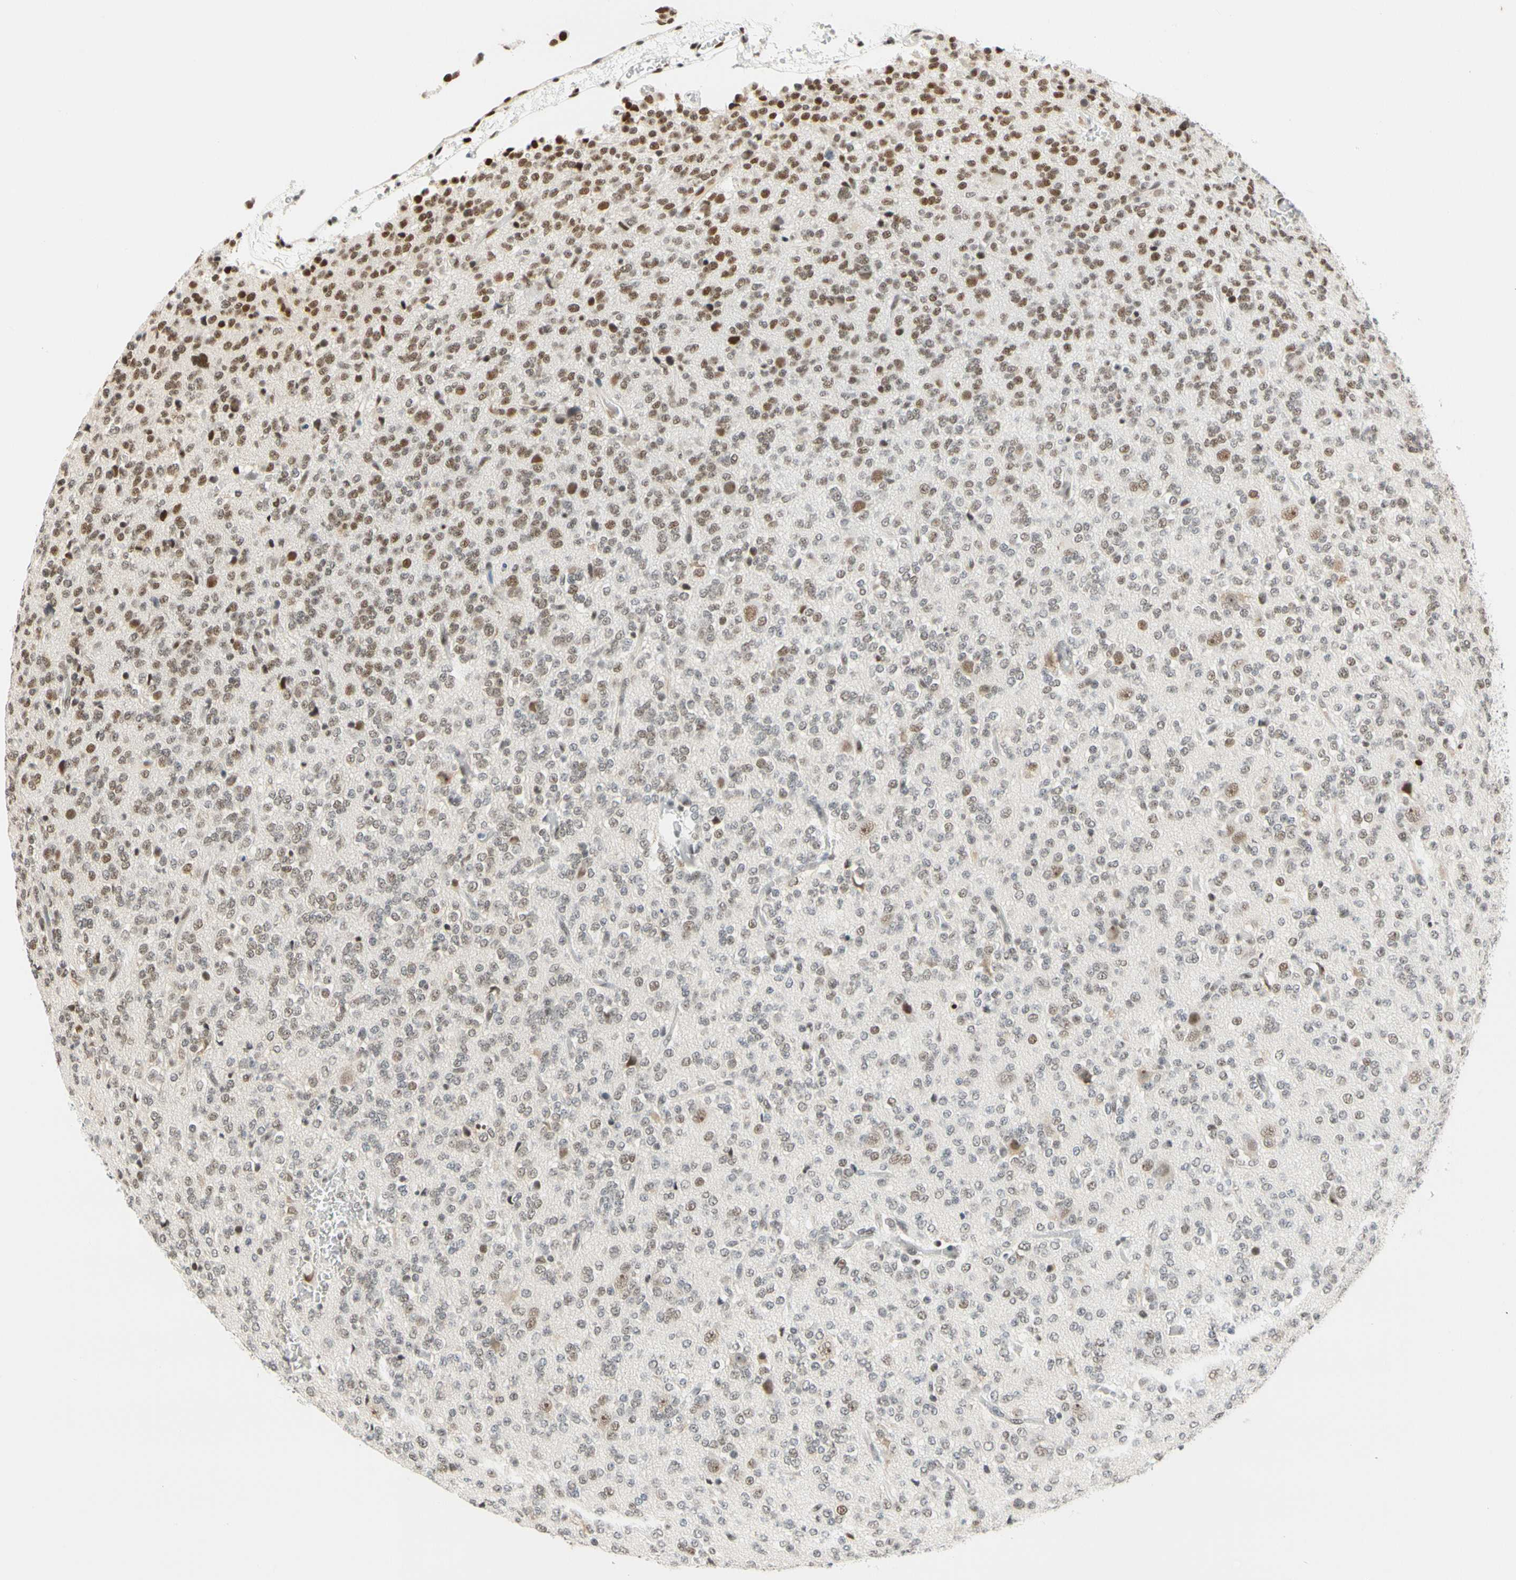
{"staining": {"intensity": "moderate", "quantity": "<25%", "location": "nuclear"}, "tissue": "glioma", "cell_type": "Tumor cells", "image_type": "cancer", "snomed": [{"axis": "morphology", "description": "Glioma, malignant, Low grade"}, {"axis": "topography", "description": "Brain"}], "caption": "Immunohistochemical staining of human malignant glioma (low-grade) exhibits moderate nuclear protein positivity in approximately <25% of tumor cells. (IHC, brightfield microscopy, high magnification).", "gene": "ZSCAN16", "patient": {"sex": "male", "age": 38}}